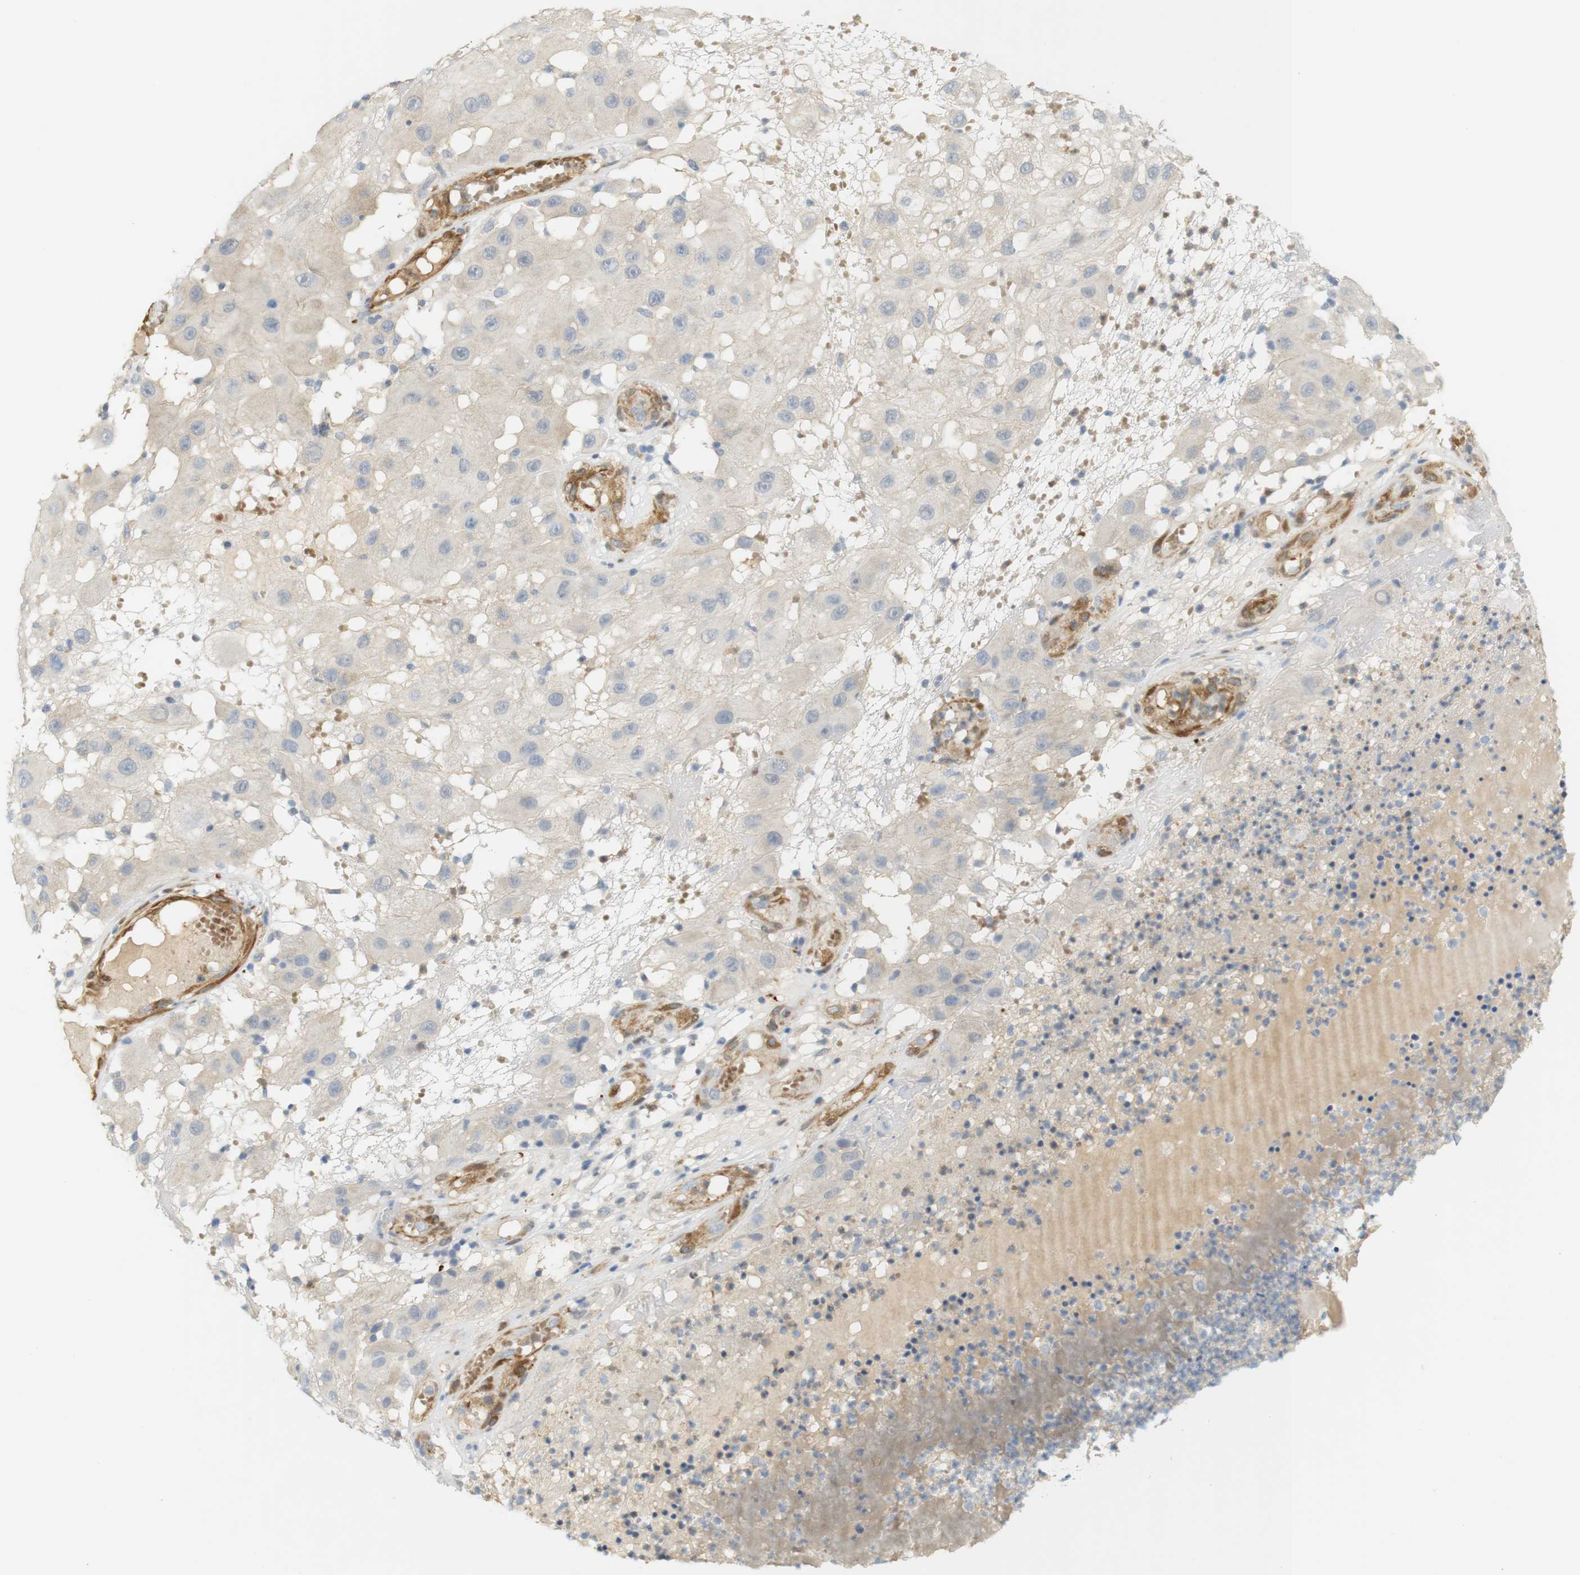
{"staining": {"intensity": "weak", "quantity": "<25%", "location": "cytoplasmic/membranous"}, "tissue": "melanoma", "cell_type": "Tumor cells", "image_type": "cancer", "snomed": [{"axis": "morphology", "description": "Malignant melanoma, NOS"}, {"axis": "topography", "description": "Skin"}], "caption": "IHC photomicrograph of human malignant melanoma stained for a protein (brown), which demonstrates no staining in tumor cells.", "gene": "PDE3A", "patient": {"sex": "female", "age": 81}}